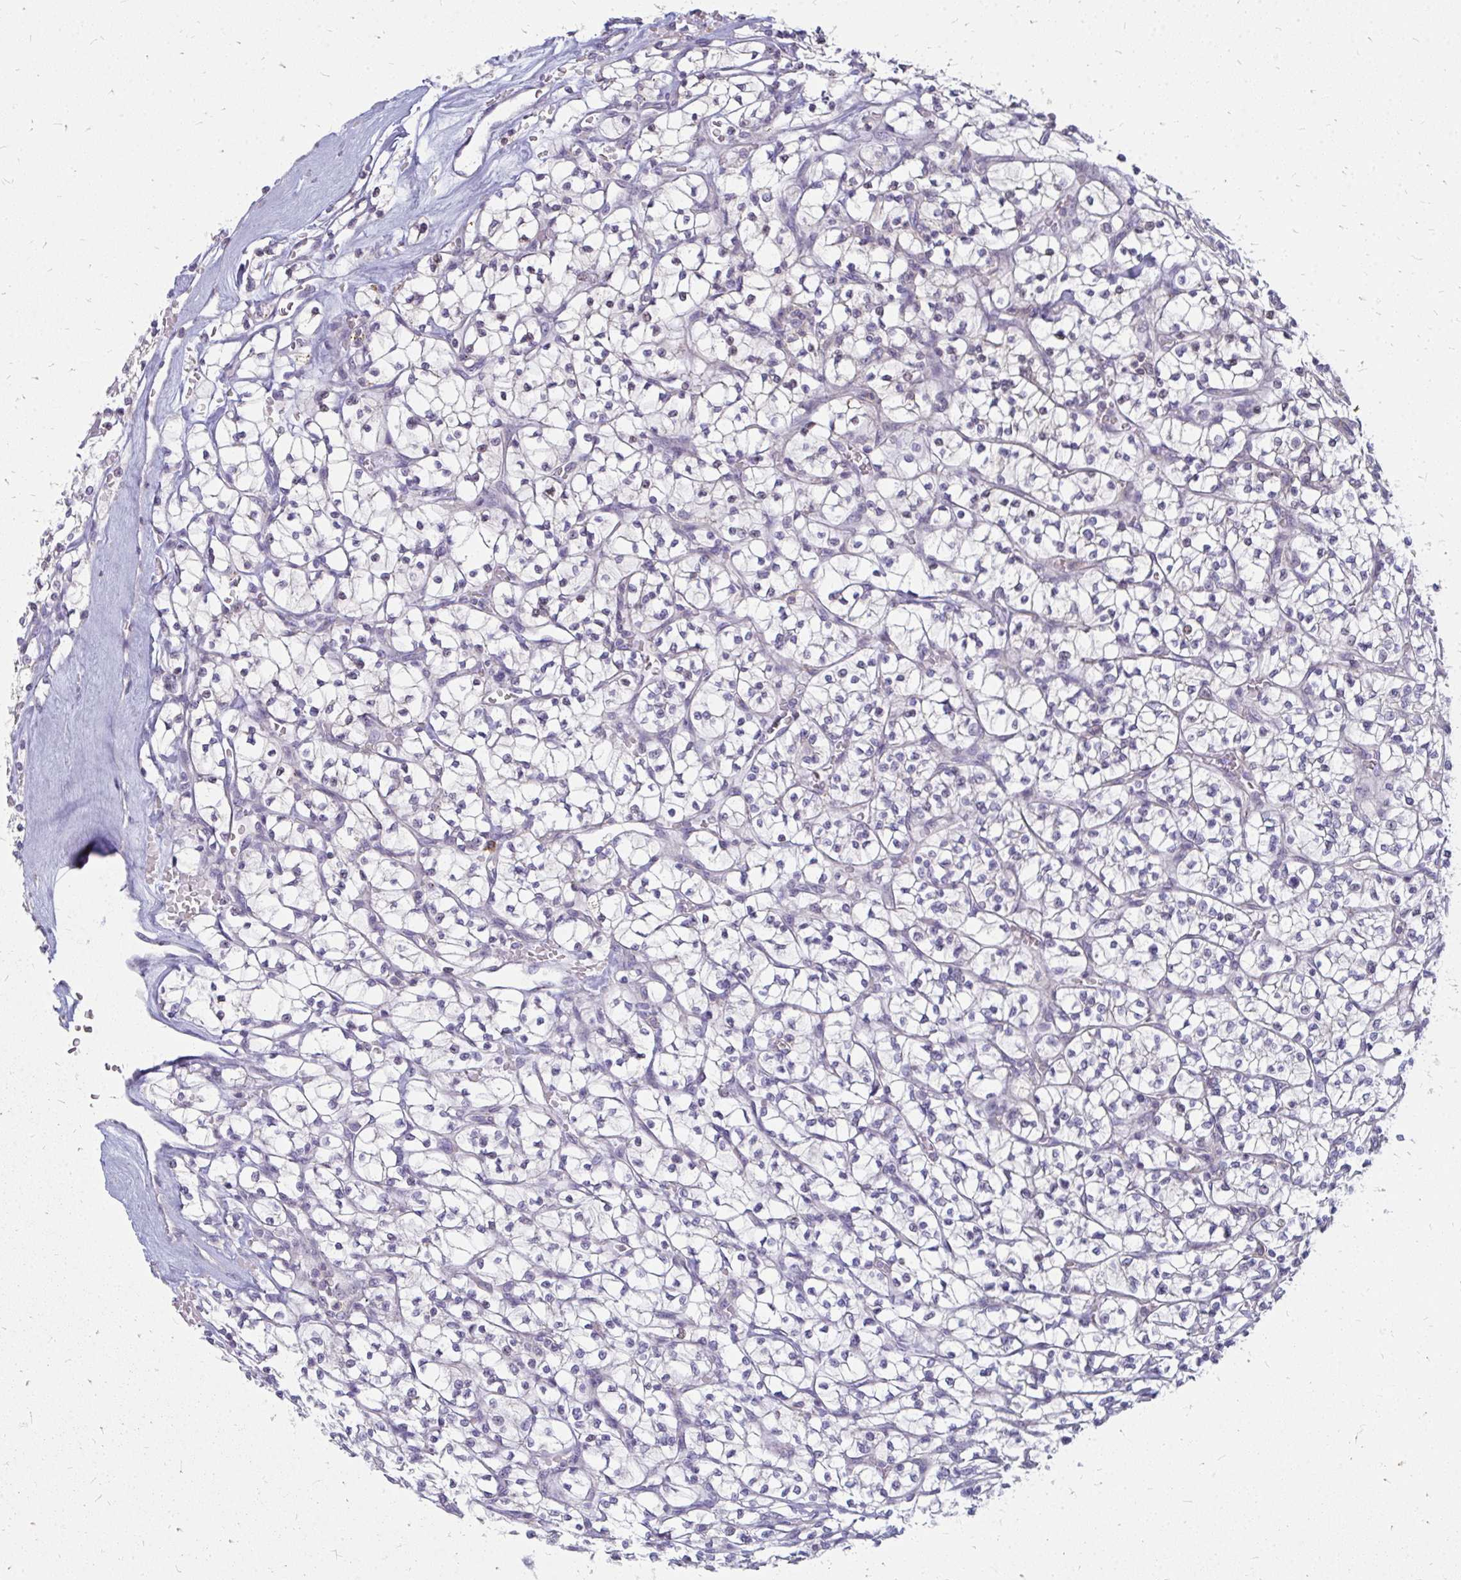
{"staining": {"intensity": "negative", "quantity": "none", "location": "none"}, "tissue": "renal cancer", "cell_type": "Tumor cells", "image_type": "cancer", "snomed": [{"axis": "morphology", "description": "Adenocarcinoma, NOS"}, {"axis": "topography", "description": "Kidney"}], "caption": "A histopathology image of renal cancer stained for a protein shows no brown staining in tumor cells.", "gene": "FAM9A", "patient": {"sex": "female", "age": 64}}